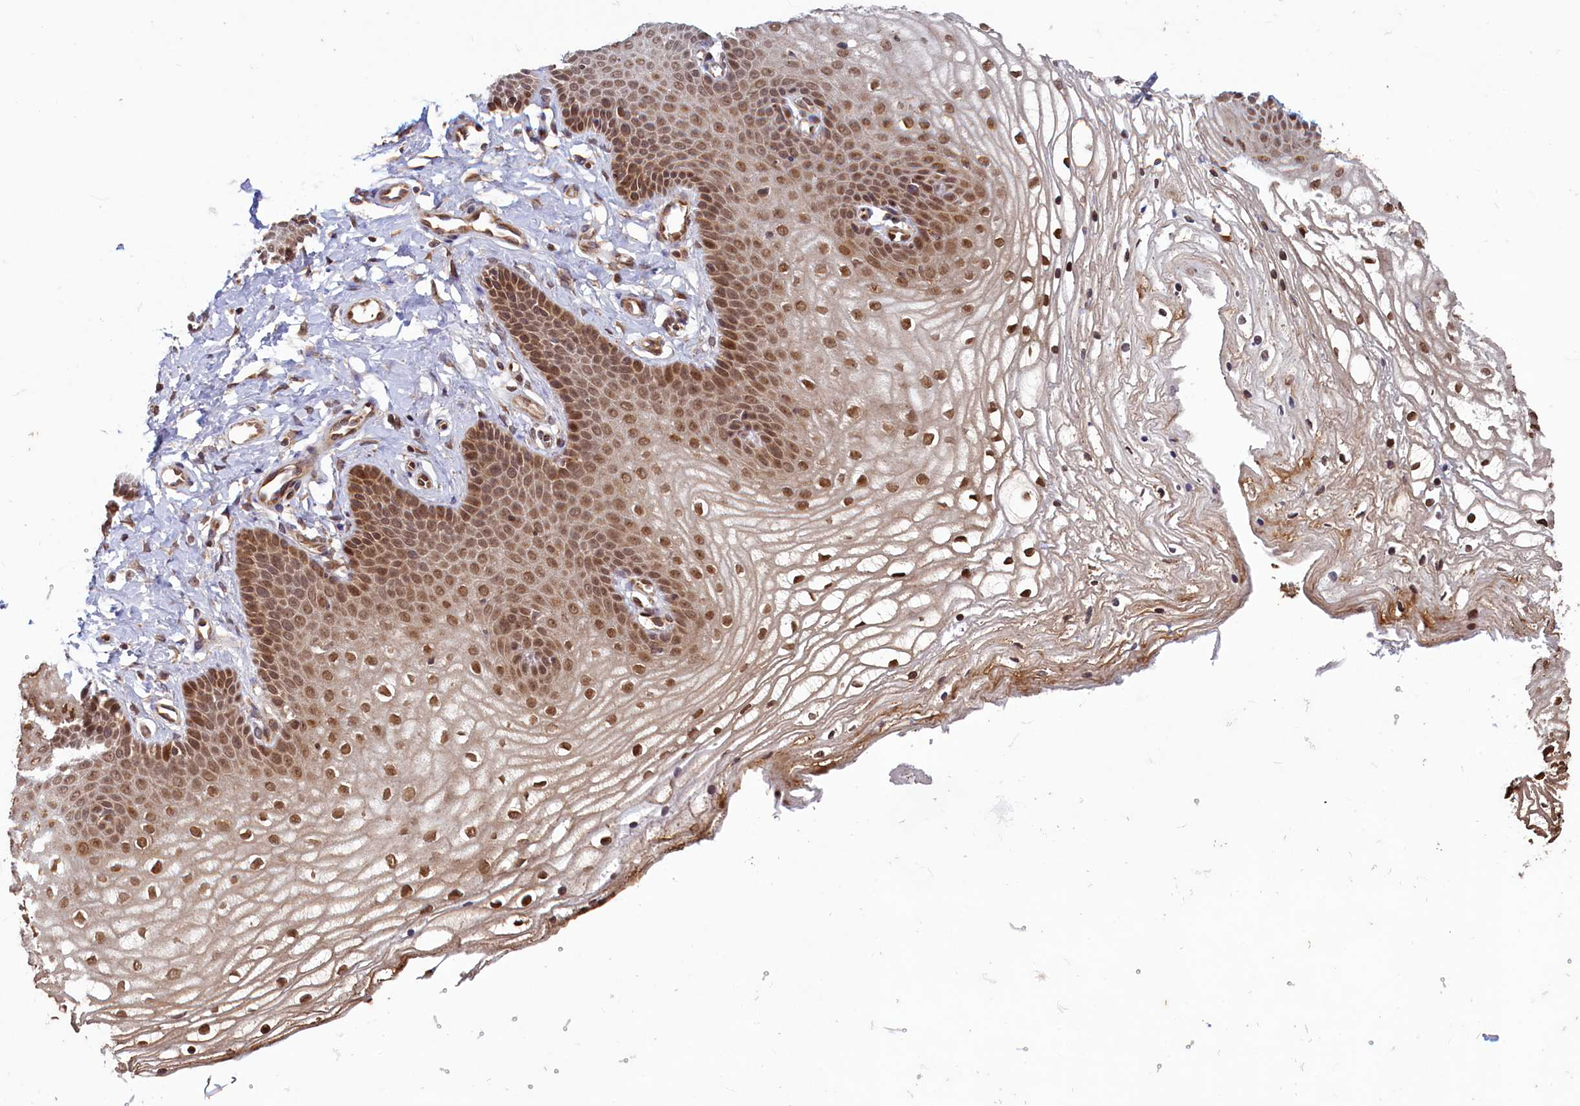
{"staining": {"intensity": "moderate", "quantity": ">75%", "location": "nuclear"}, "tissue": "vagina", "cell_type": "Squamous epithelial cells", "image_type": "normal", "snomed": [{"axis": "morphology", "description": "Normal tissue, NOS"}, {"axis": "topography", "description": "Vagina"}], "caption": "Vagina was stained to show a protein in brown. There is medium levels of moderate nuclear positivity in approximately >75% of squamous epithelial cells. Using DAB (3,3'-diaminobenzidine) (brown) and hematoxylin (blue) stains, captured at high magnification using brightfield microscopy.", "gene": "NAE1", "patient": {"sex": "female", "age": 68}}